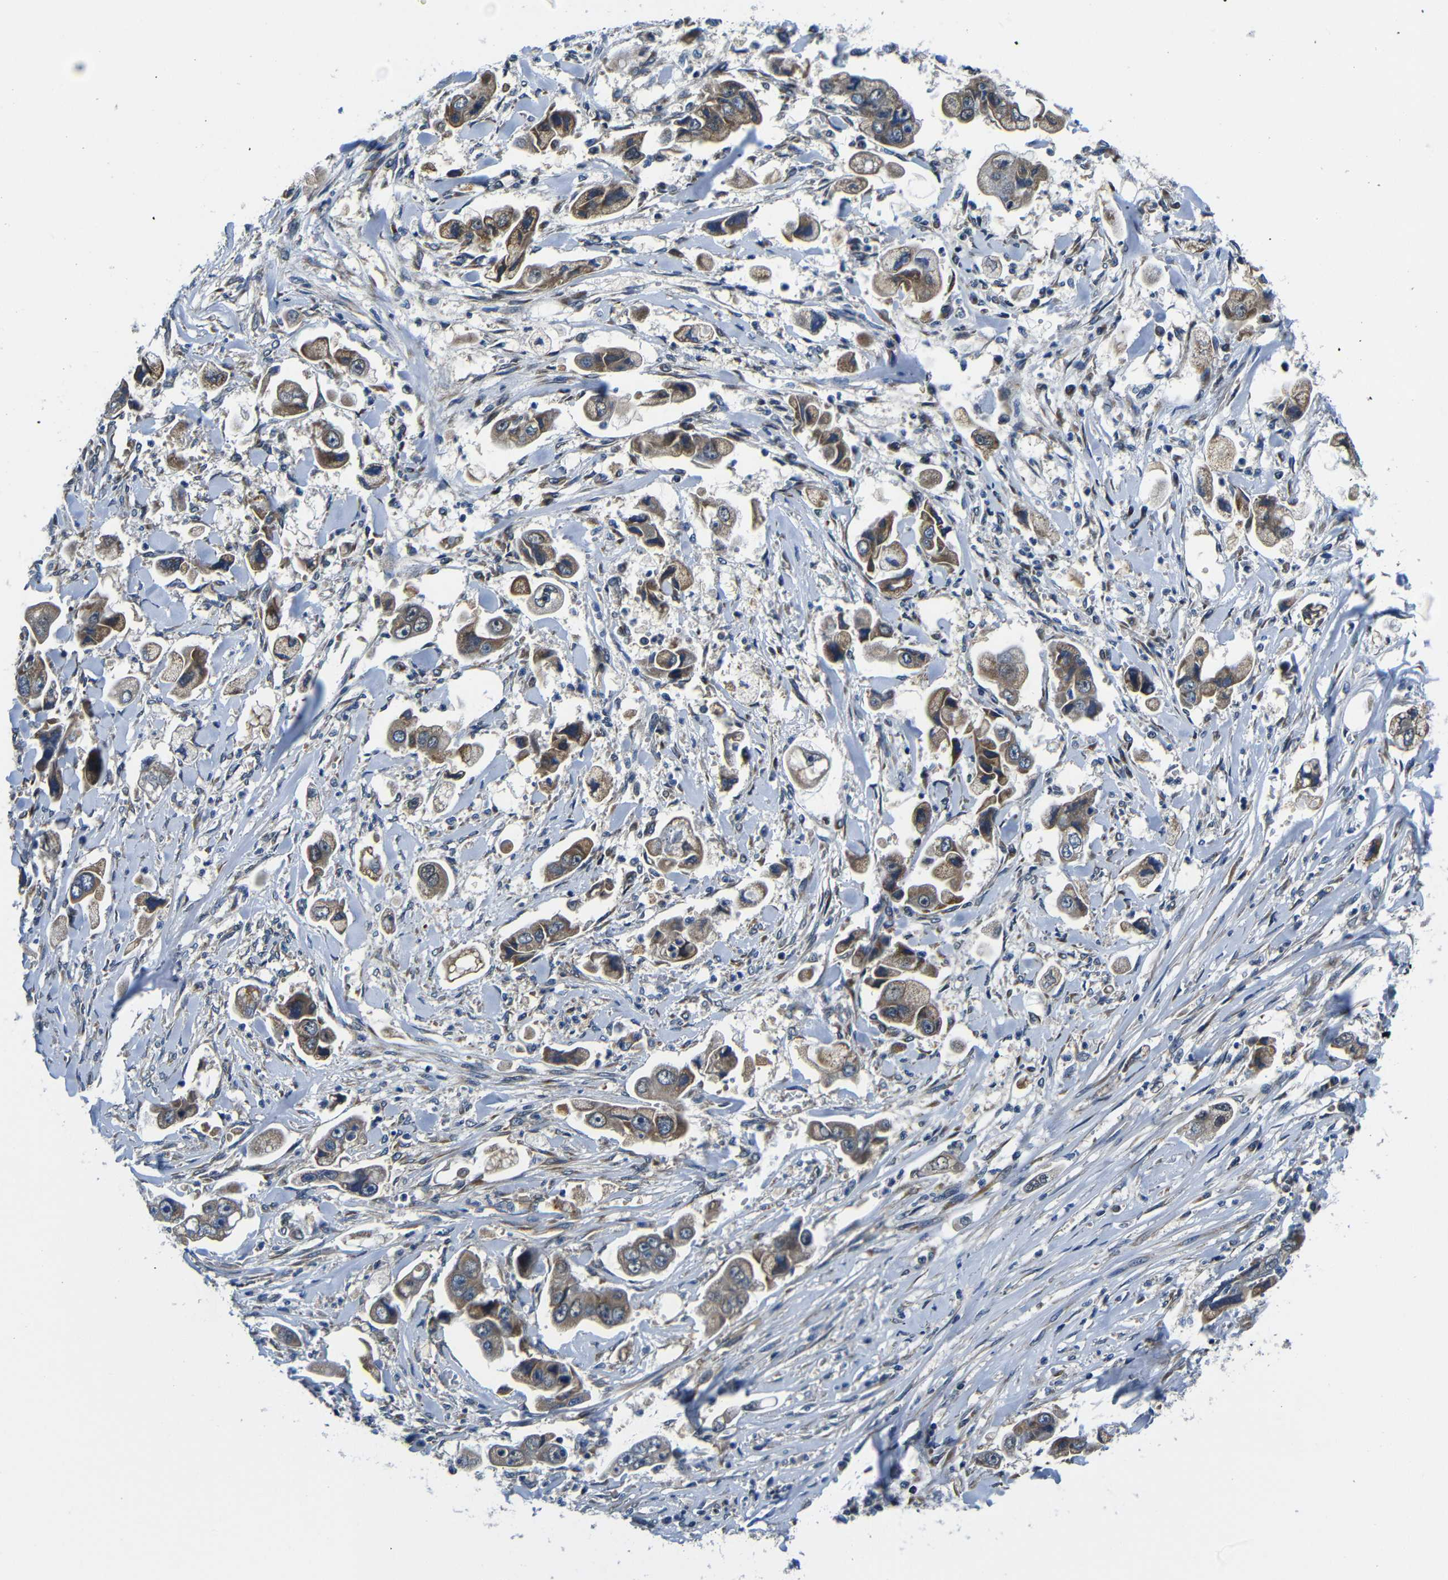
{"staining": {"intensity": "moderate", "quantity": ">75%", "location": "cytoplasmic/membranous"}, "tissue": "stomach cancer", "cell_type": "Tumor cells", "image_type": "cancer", "snomed": [{"axis": "morphology", "description": "Adenocarcinoma, NOS"}, {"axis": "topography", "description": "Stomach"}], "caption": "An image of human stomach cancer (adenocarcinoma) stained for a protein shows moderate cytoplasmic/membranous brown staining in tumor cells.", "gene": "FKBP14", "patient": {"sex": "male", "age": 62}}